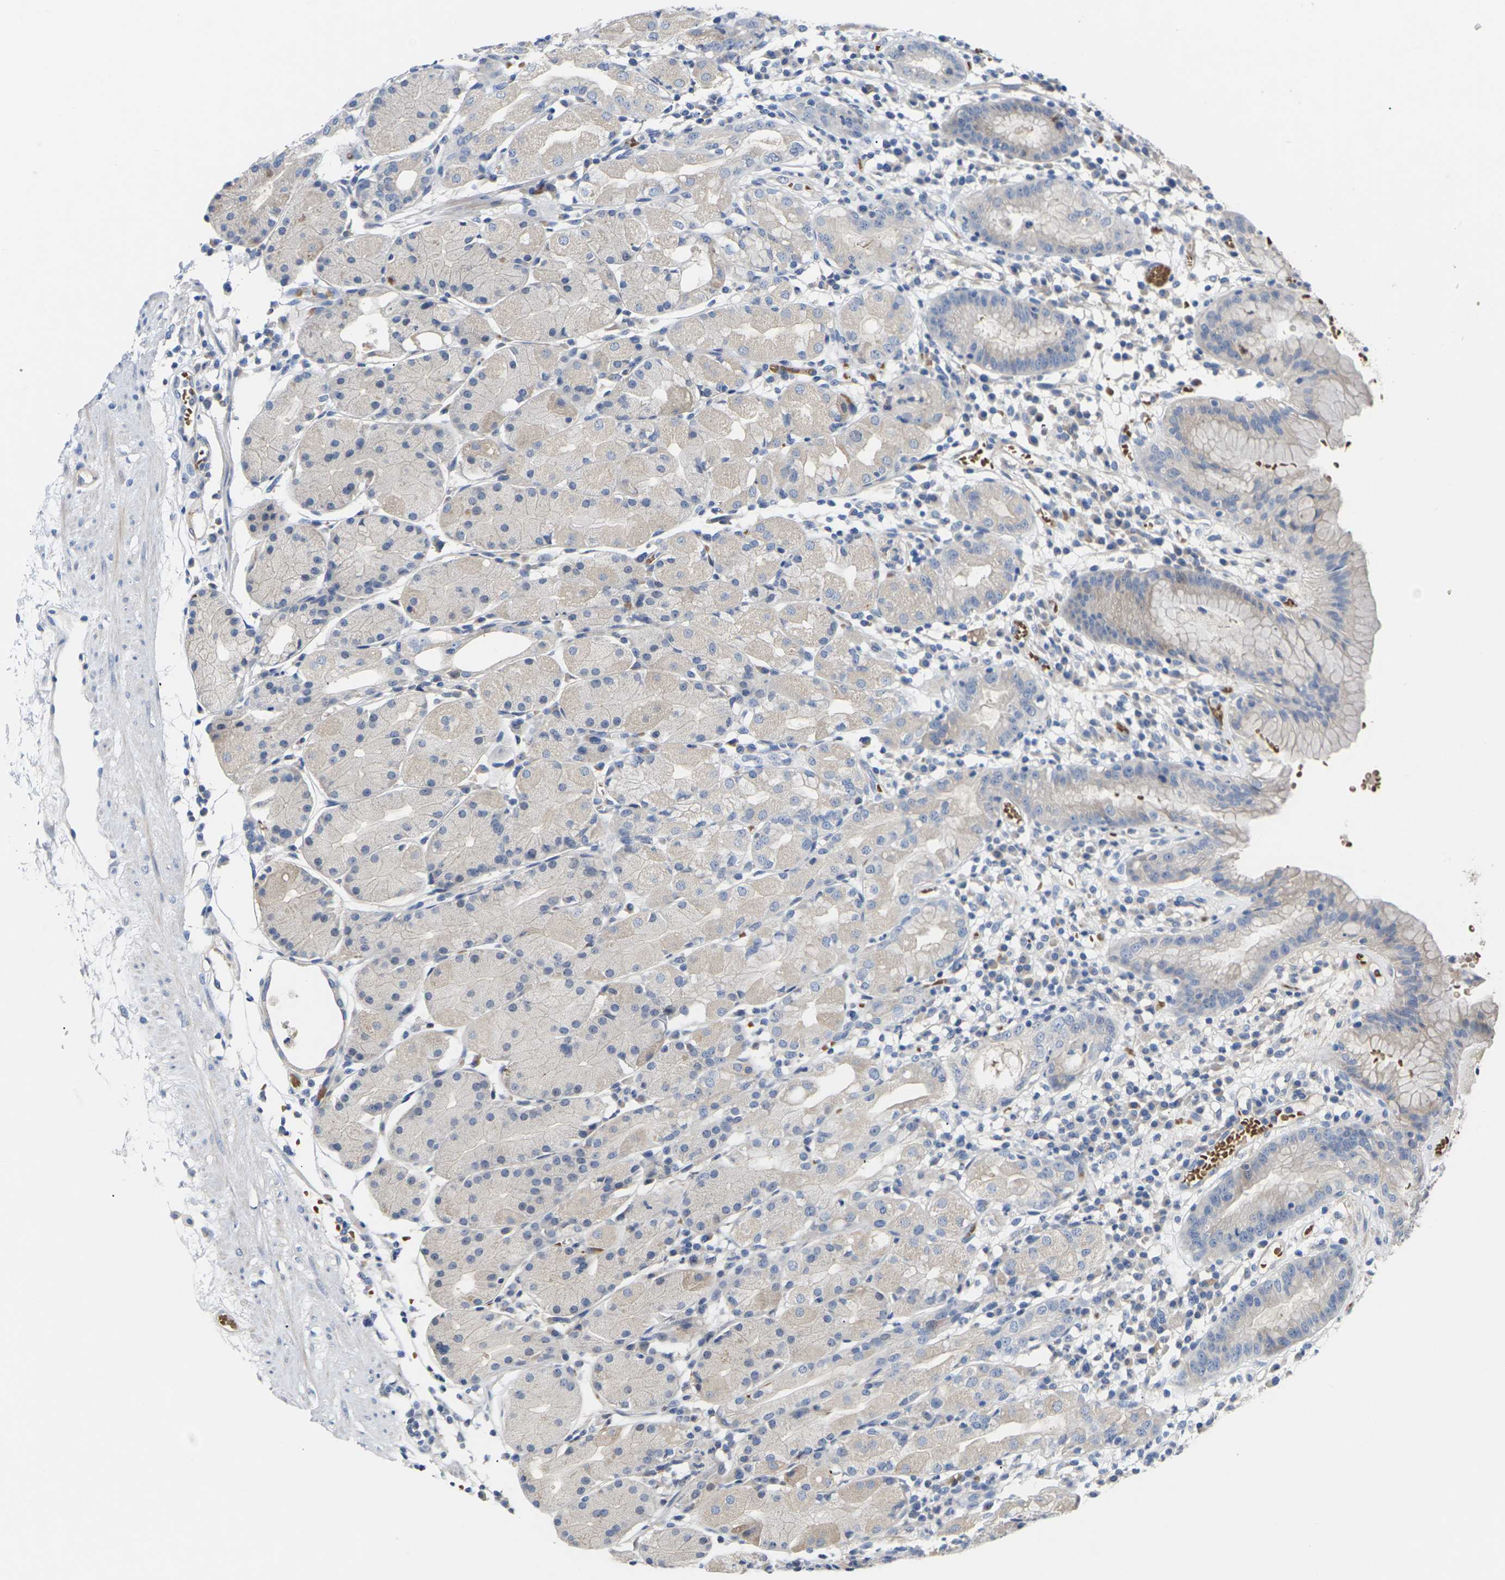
{"staining": {"intensity": "weak", "quantity": ">75%", "location": "cytoplasmic/membranous"}, "tissue": "stomach", "cell_type": "Glandular cells", "image_type": "normal", "snomed": [{"axis": "morphology", "description": "Normal tissue, NOS"}, {"axis": "topography", "description": "Stomach"}, {"axis": "topography", "description": "Stomach, lower"}], "caption": "Immunohistochemical staining of unremarkable human stomach displays weak cytoplasmic/membranous protein expression in approximately >75% of glandular cells. (DAB = brown stain, brightfield microscopy at high magnification).", "gene": "TMCO4", "patient": {"sex": "female", "age": 75}}